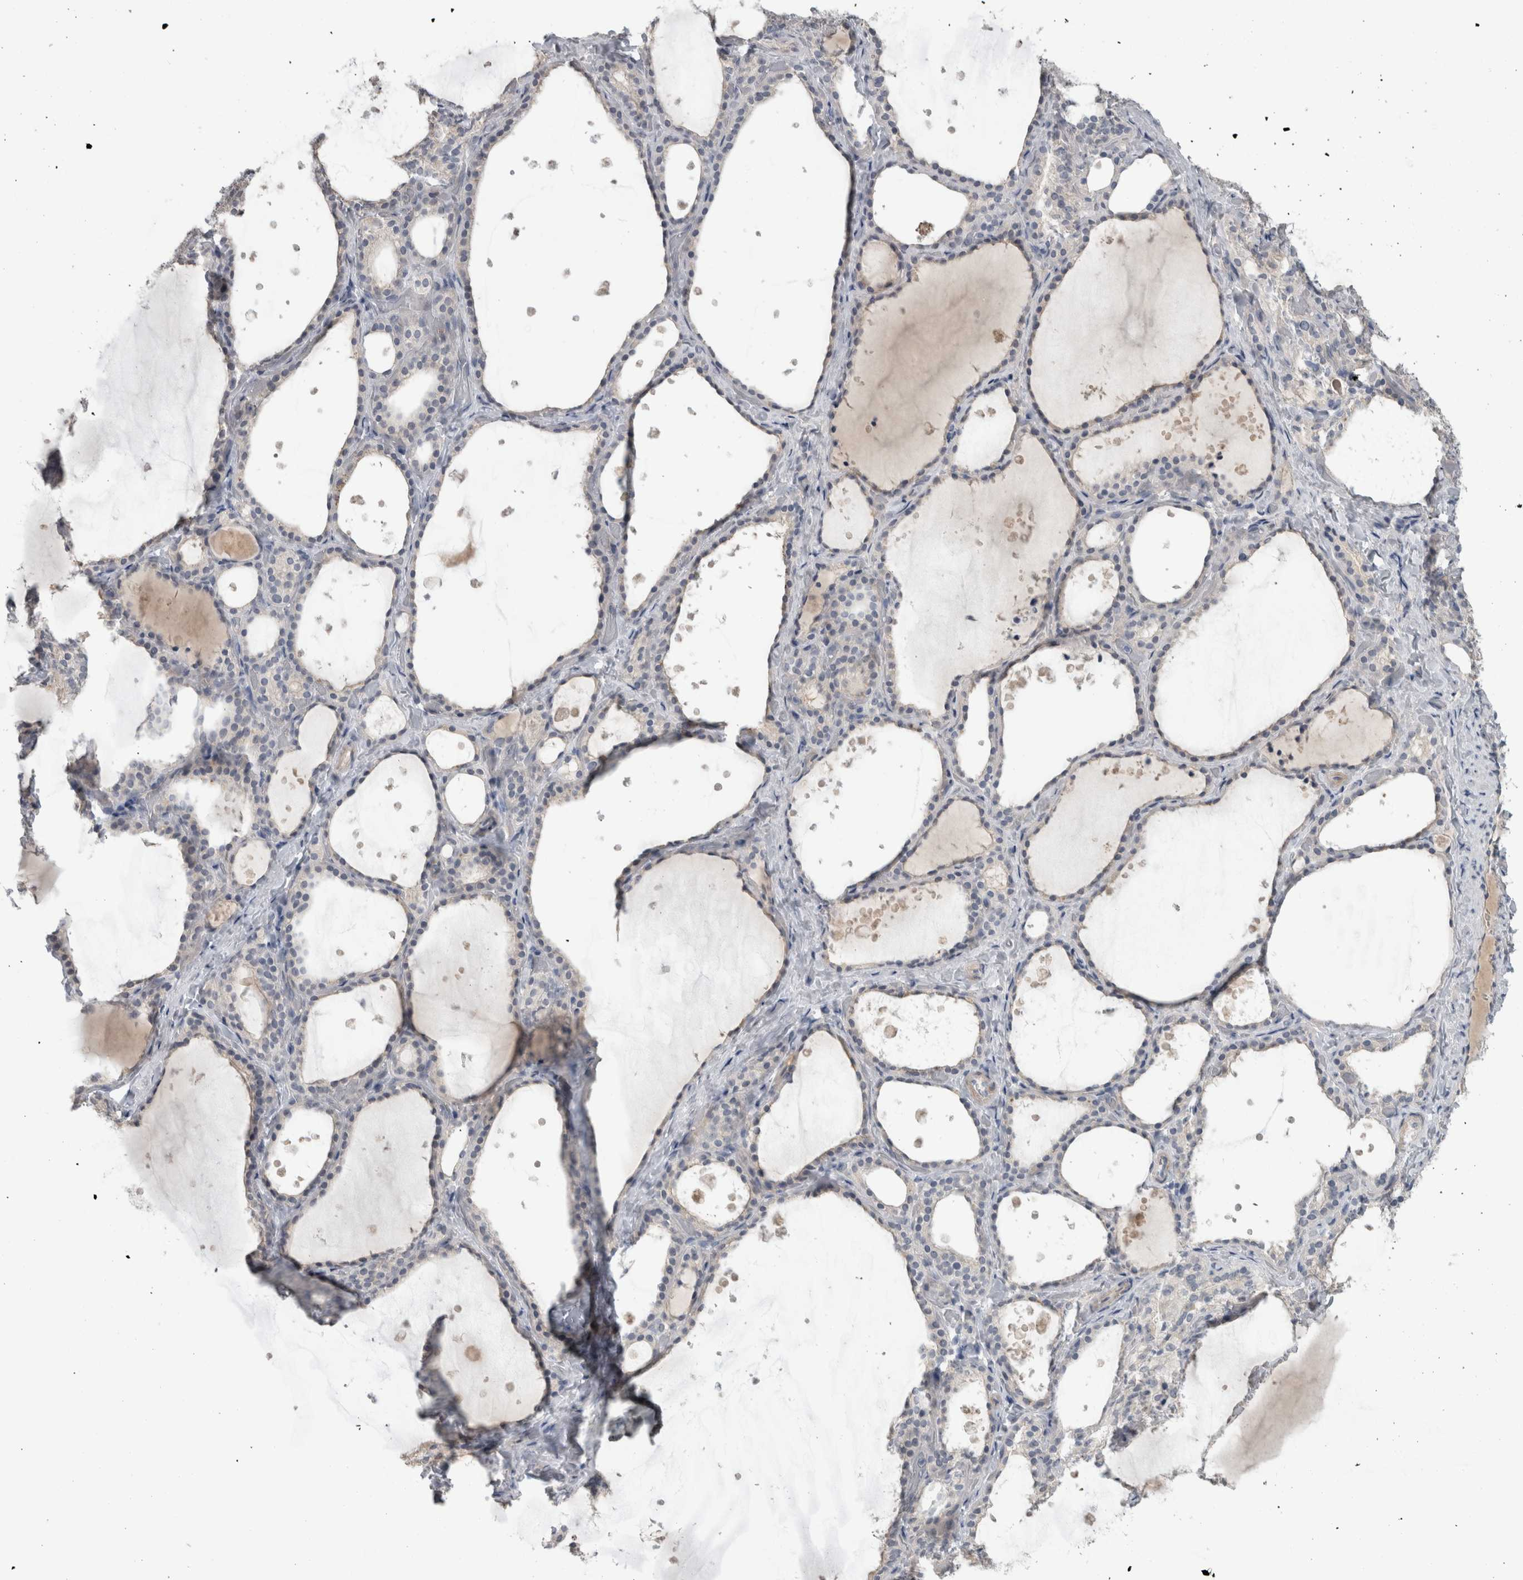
{"staining": {"intensity": "weak", "quantity": "<25%", "location": "cytoplasmic/membranous"}, "tissue": "thyroid gland", "cell_type": "Glandular cells", "image_type": "normal", "snomed": [{"axis": "morphology", "description": "Normal tissue, NOS"}, {"axis": "topography", "description": "Thyroid gland"}], "caption": "Immunohistochemical staining of unremarkable thyroid gland reveals no significant staining in glandular cells. Brightfield microscopy of immunohistochemistry stained with DAB (brown) and hematoxylin (blue), captured at high magnification.", "gene": "ADAM2", "patient": {"sex": "female", "age": 44}}